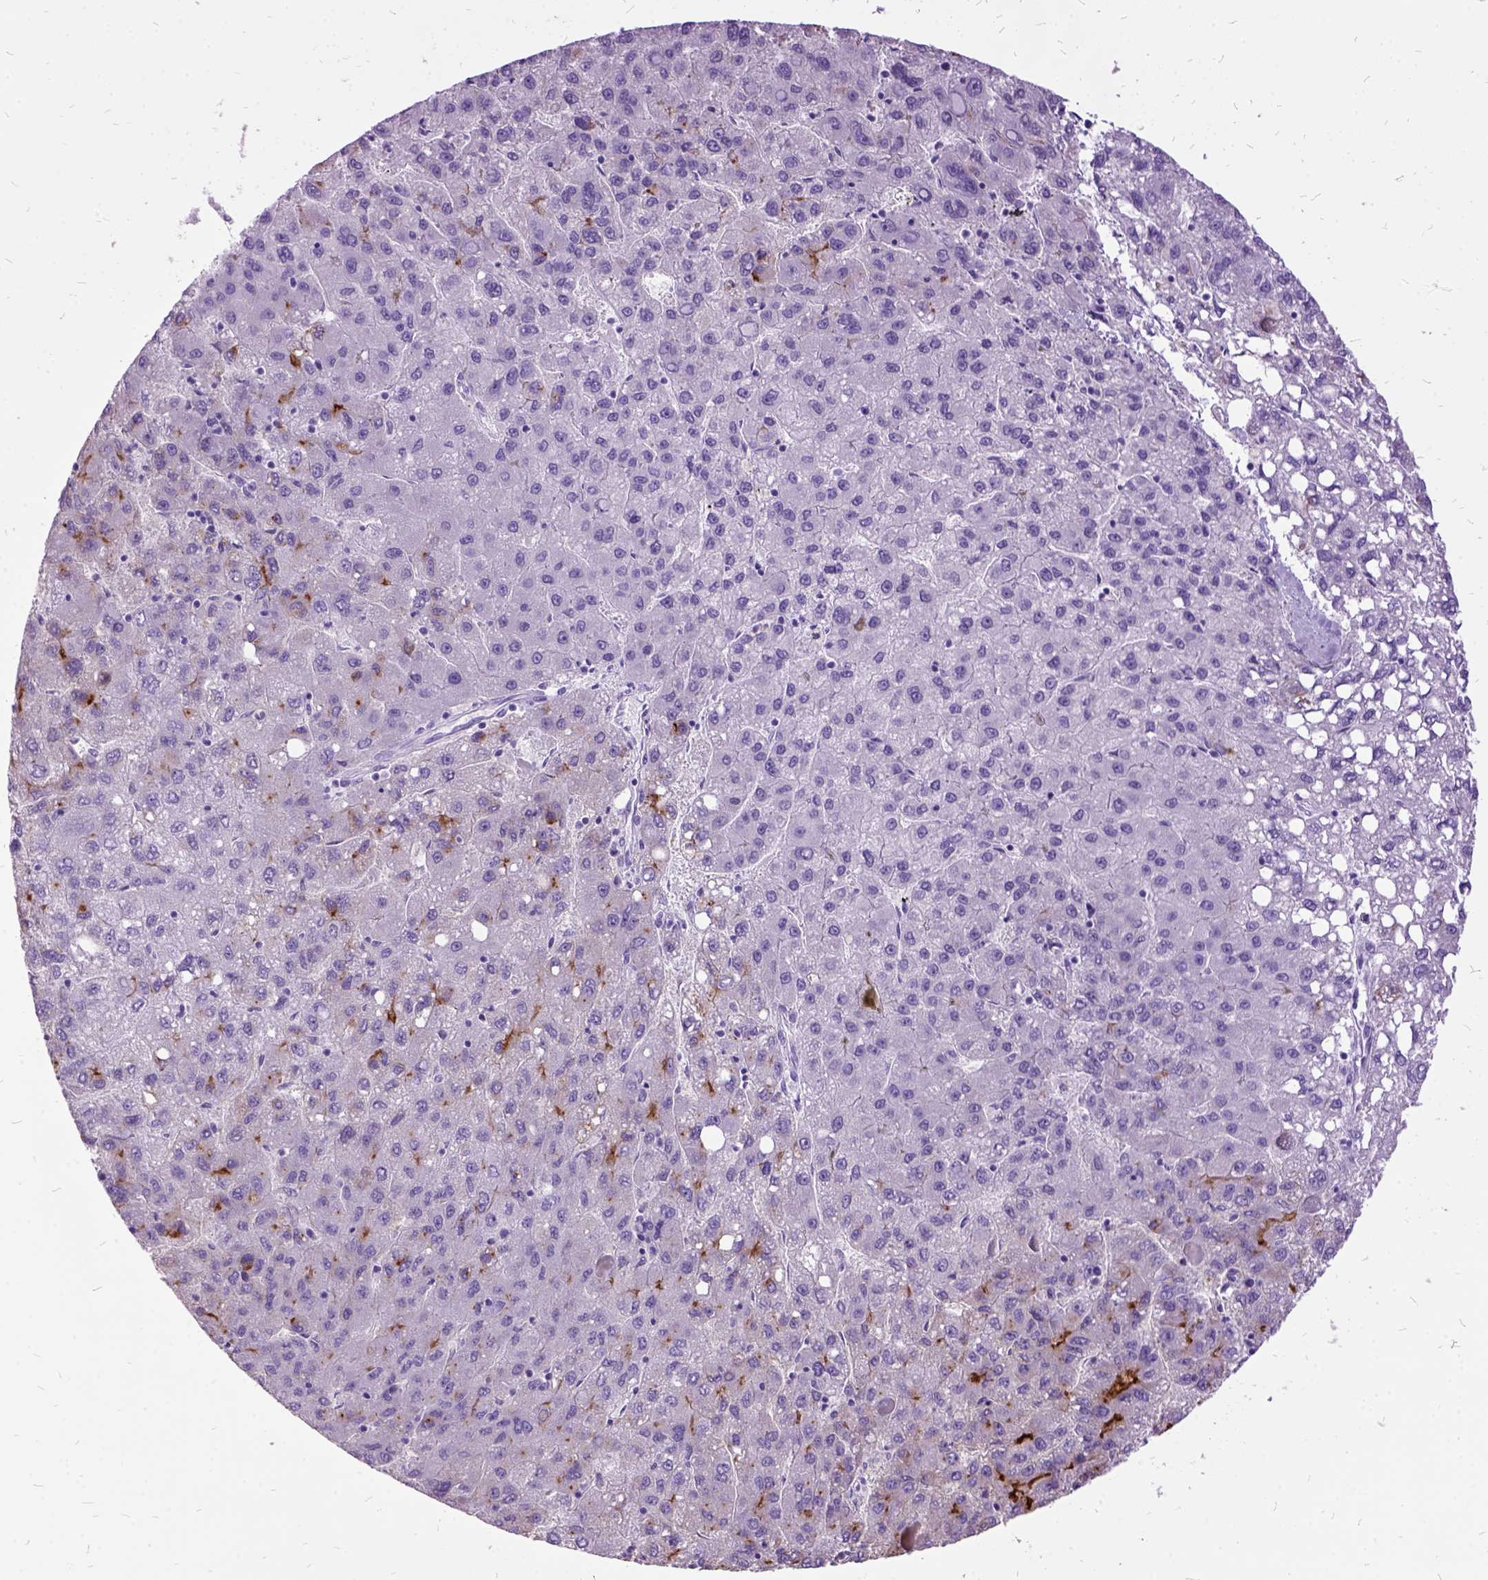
{"staining": {"intensity": "strong", "quantity": "<25%", "location": "cytoplasmic/membranous"}, "tissue": "liver cancer", "cell_type": "Tumor cells", "image_type": "cancer", "snomed": [{"axis": "morphology", "description": "Carcinoma, Hepatocellular, NOS"}, {"axis": "topography", "description": "Liver"}], "caption": "IHC (DAB (3,3'-diaminobenzidine)) staining of human liver hepatocellular carcinoma shows strong cytoplasmic/membranous protein expression in about <25% of tumor cells. The protein of interest is shown in brown color, while the nuclei are stained blue.", "gene": "MME", "patient": {"sex": "female", "age": 82}}